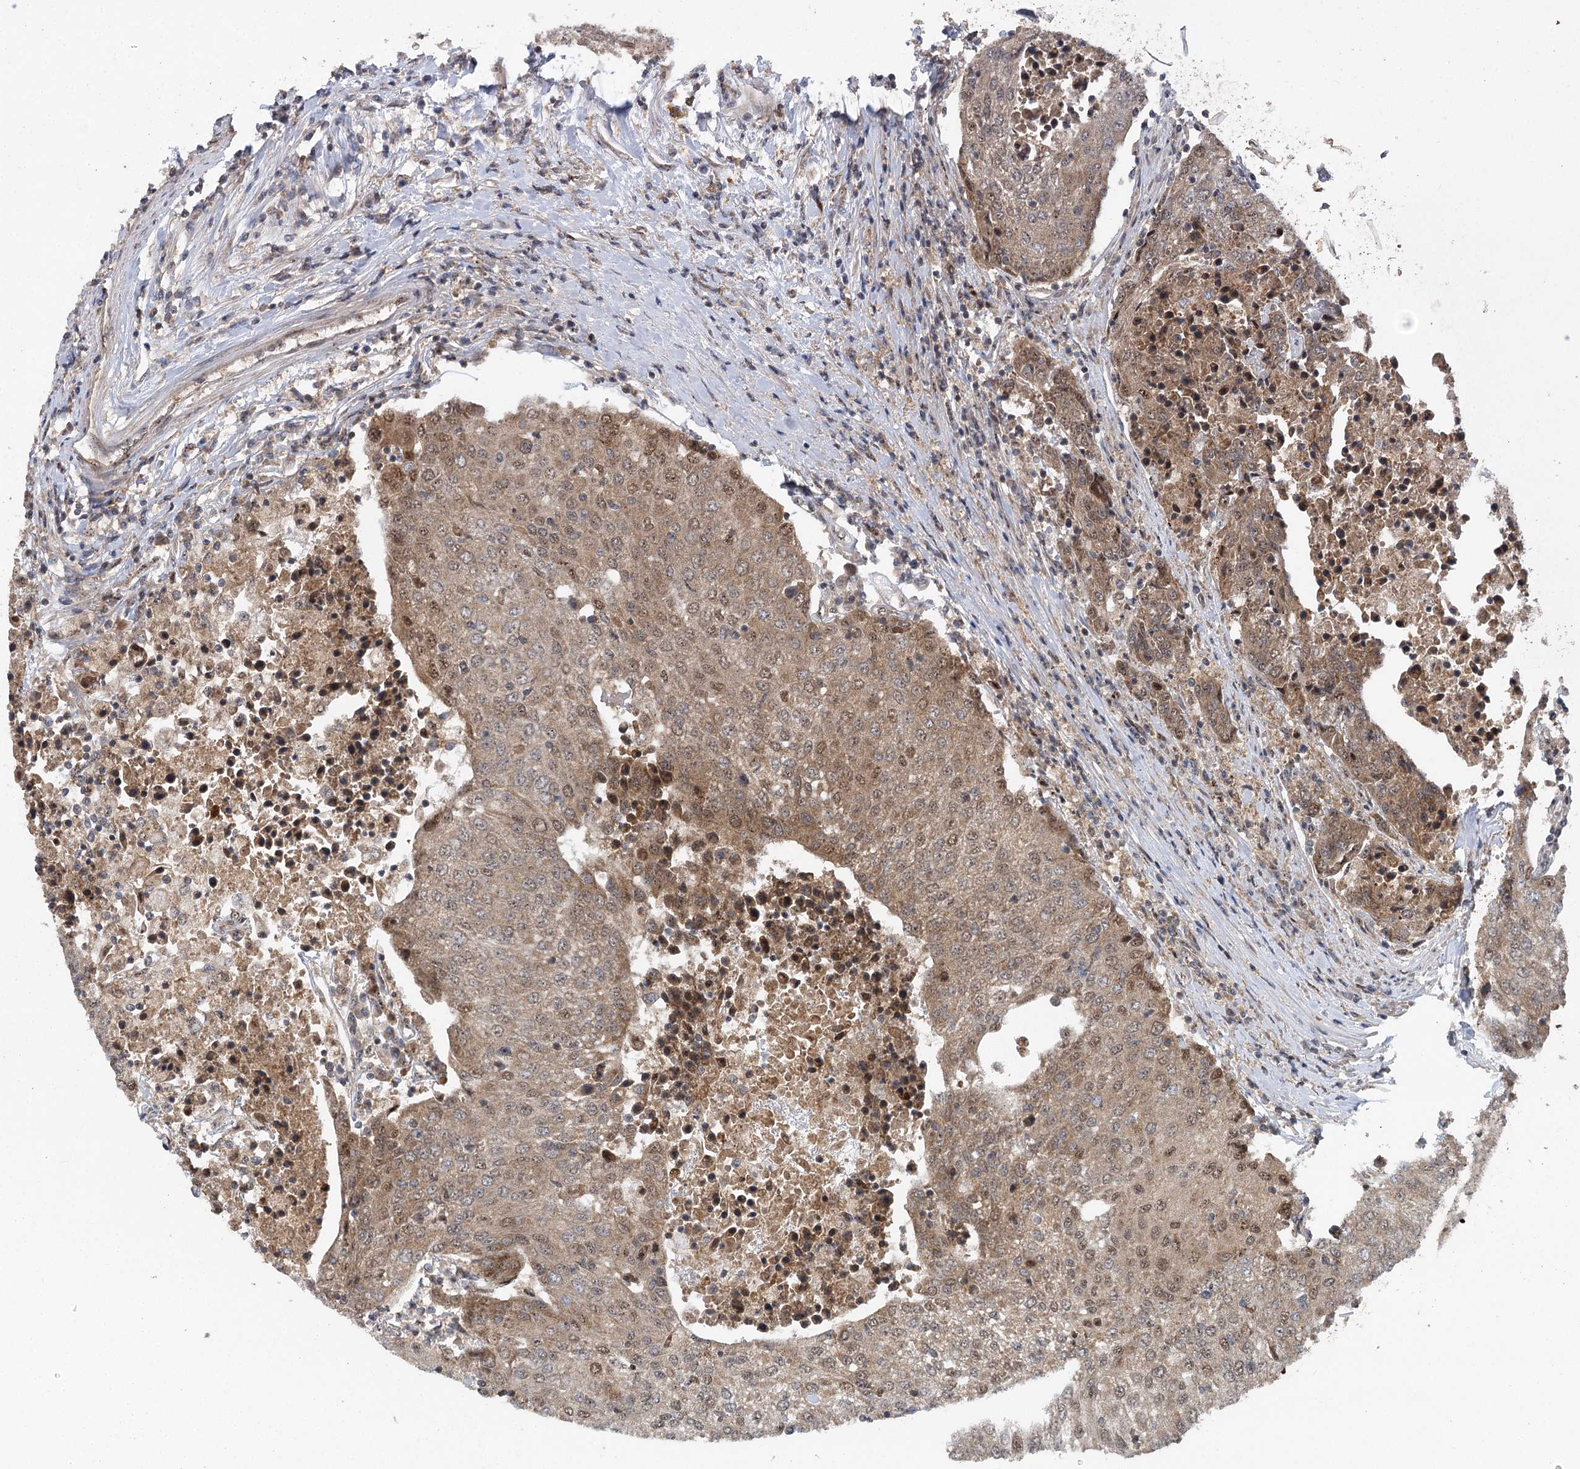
{"staining": {"intensity": "moderate", "quantity": "25%-75%", "location": "cytoplasmic/membranous,nuclear"}, "tissue": "urothelial cancer", "cell_type": "Tumor cells", "image_type": "cancer", "snomed": [{"axis": "morphology", "description": "Urothelial carcinoma, High grade"}, {"axis": "topography", "description": "Urinary bladder"}], "caption": "Urothelial cancer was stained to show a protein in brown. There is medium levels of moderate cytoplasmic/membranous and nuclear staining in approximately 25%-75% of tumor cells.", "gene": "C12orf4", "patient": {"sex": "female", "age": 85}}